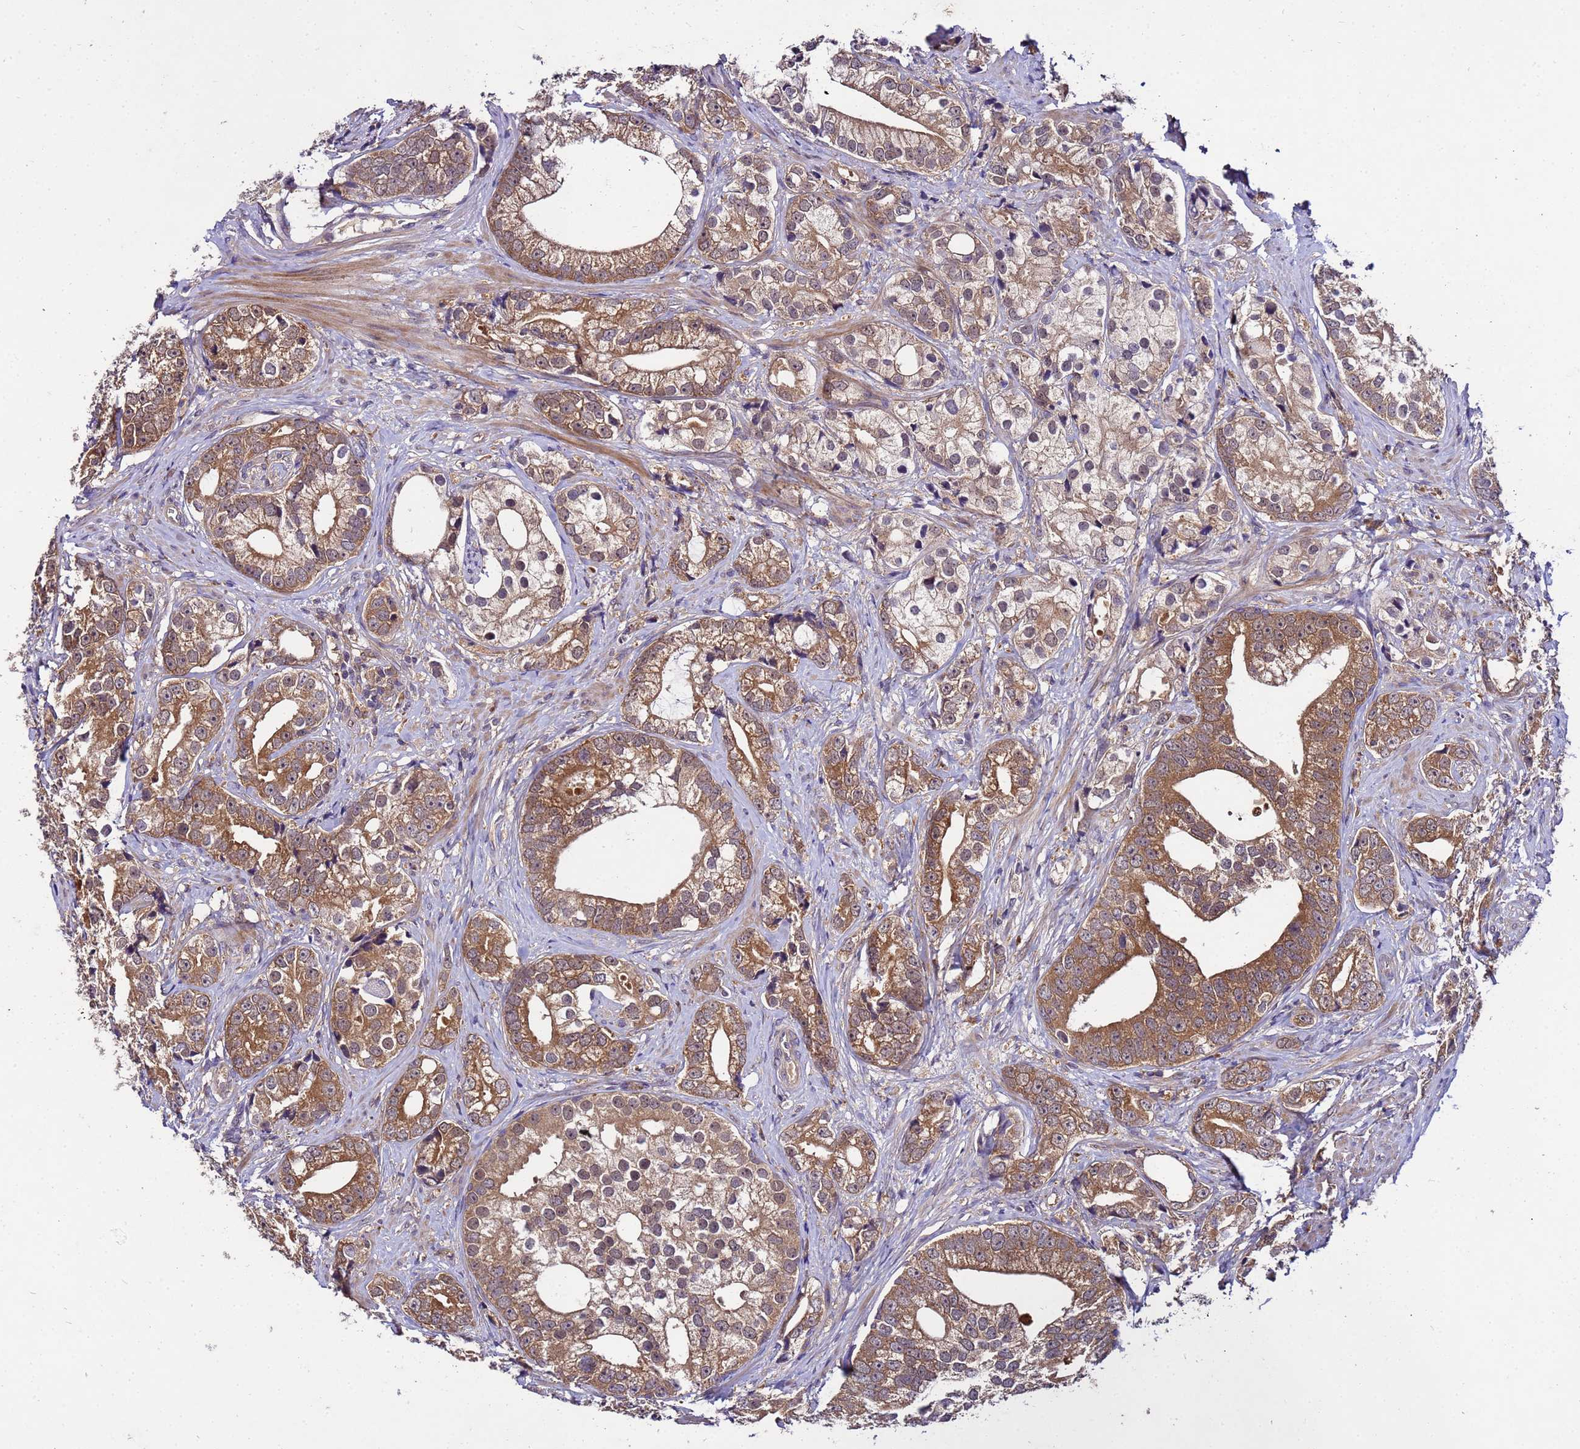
{"staining": {"intensity": "moderate", "quantity": ">75%", "location": "cytoplasmic/membranous"}, "tissue": "prostate cancer", "cell_type": "Tumor cells", "image_type": "cancer", "snomed": [{"axis": "morphology", "description": "Adenocarcinoma, High grade"}, {"axis": "topography", "description": "Prostate"}], "caption": "Tumor cells exhibit medium levels of moderate cytoplasmic/membranous expression in approximately >75% of cells in prostate cancer.", "gene": "GSPT2", "patient": {"sex": "male", "age": 75}}